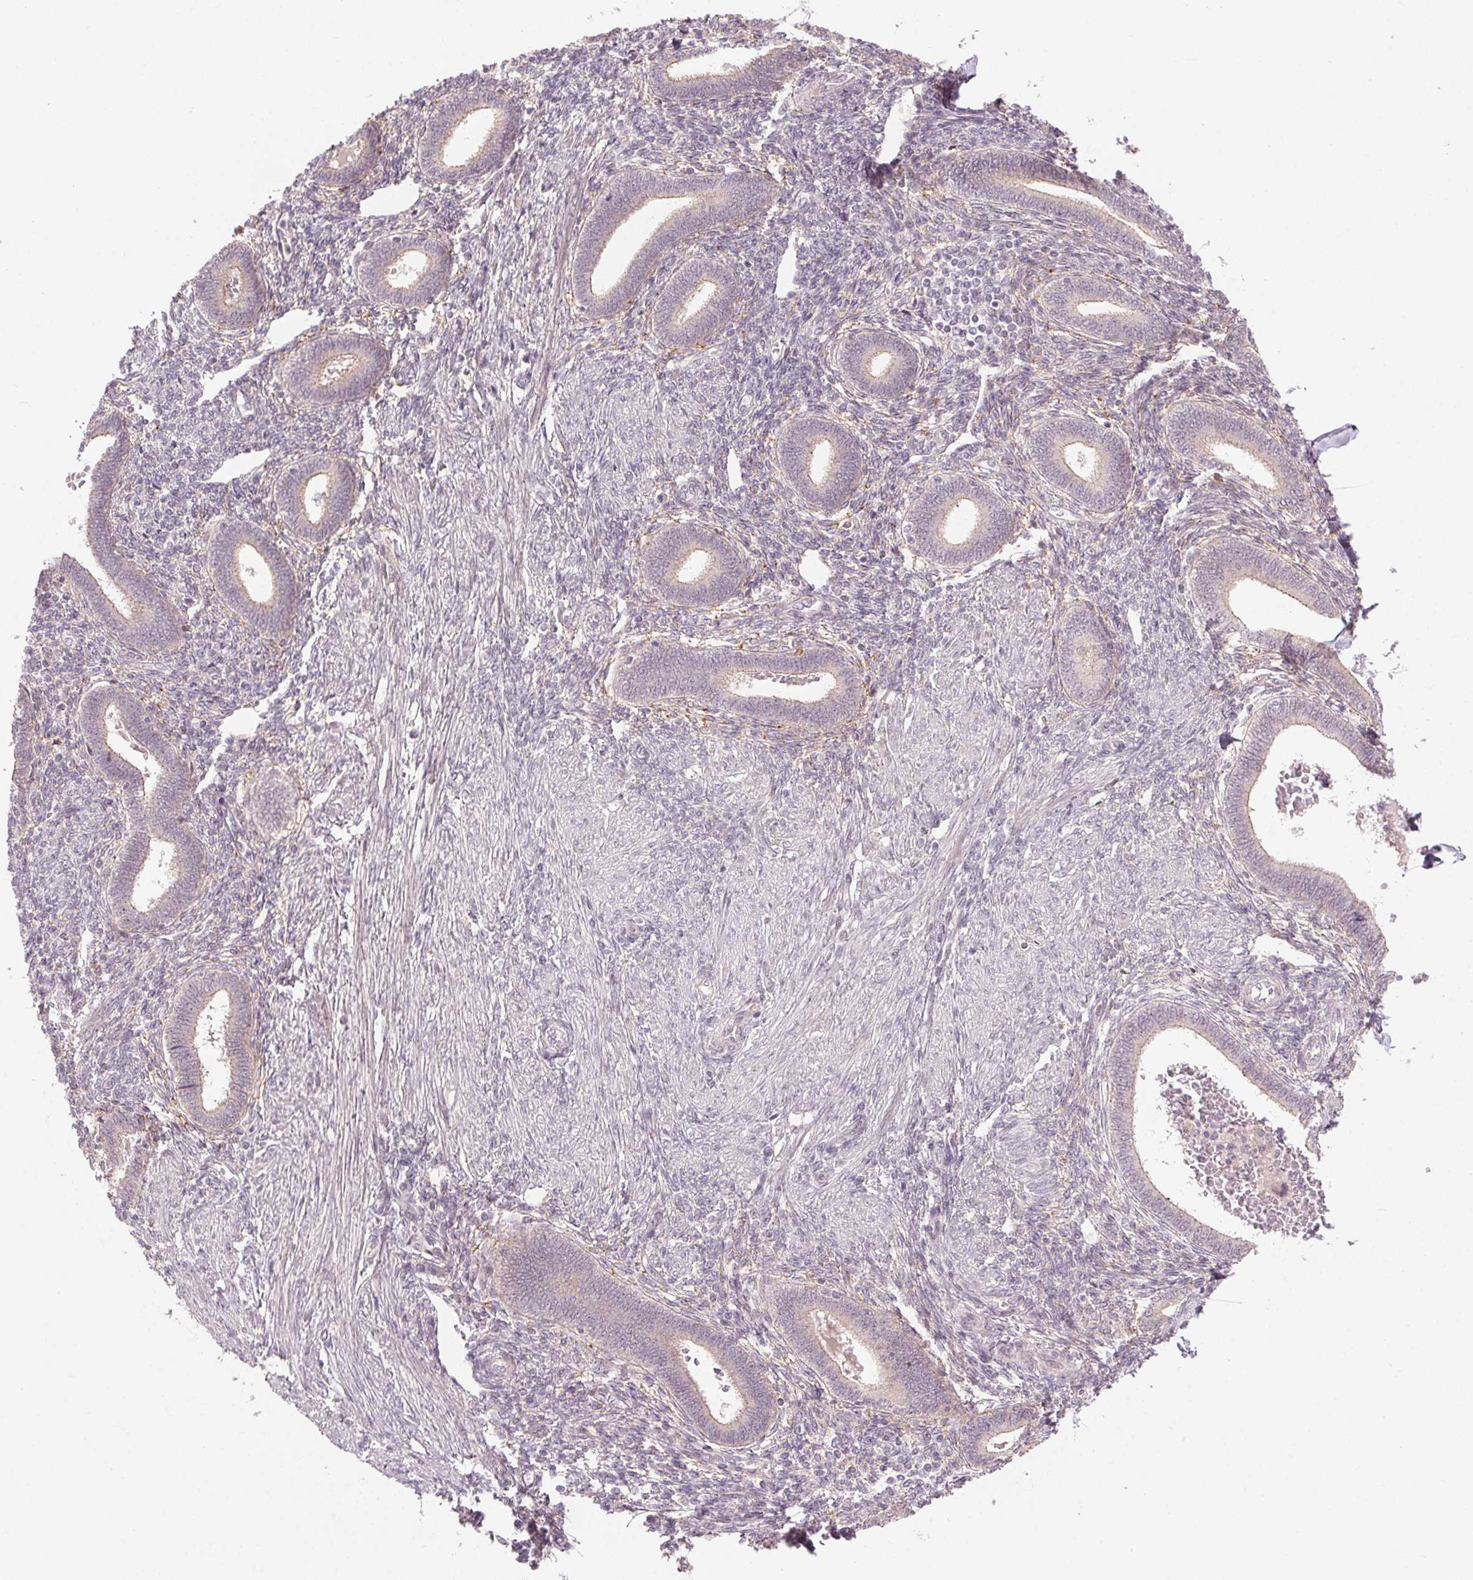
{"staining": {"intensity": "negative", "quantity": "none", "location": "none"}, "tissue": "endometrium", "cell_type": "Cells in endometrial stroma", "image_type": "normal", "snomed": [{"axis": "morphology", "description": "Normal tissue, NOS"}, {"axis": "topography", "description": "Endometrium"}], "caption": "The photomicrograph reveals no significant staining in cells in endometrial stroma of endometrium. (DAB (3,3'-diaminobenzidine) immunohistochemistry (IHC) with hematoxylin counter stain).", "gene": "TMED6", "patient": {"sex": "female", "age": 42}}